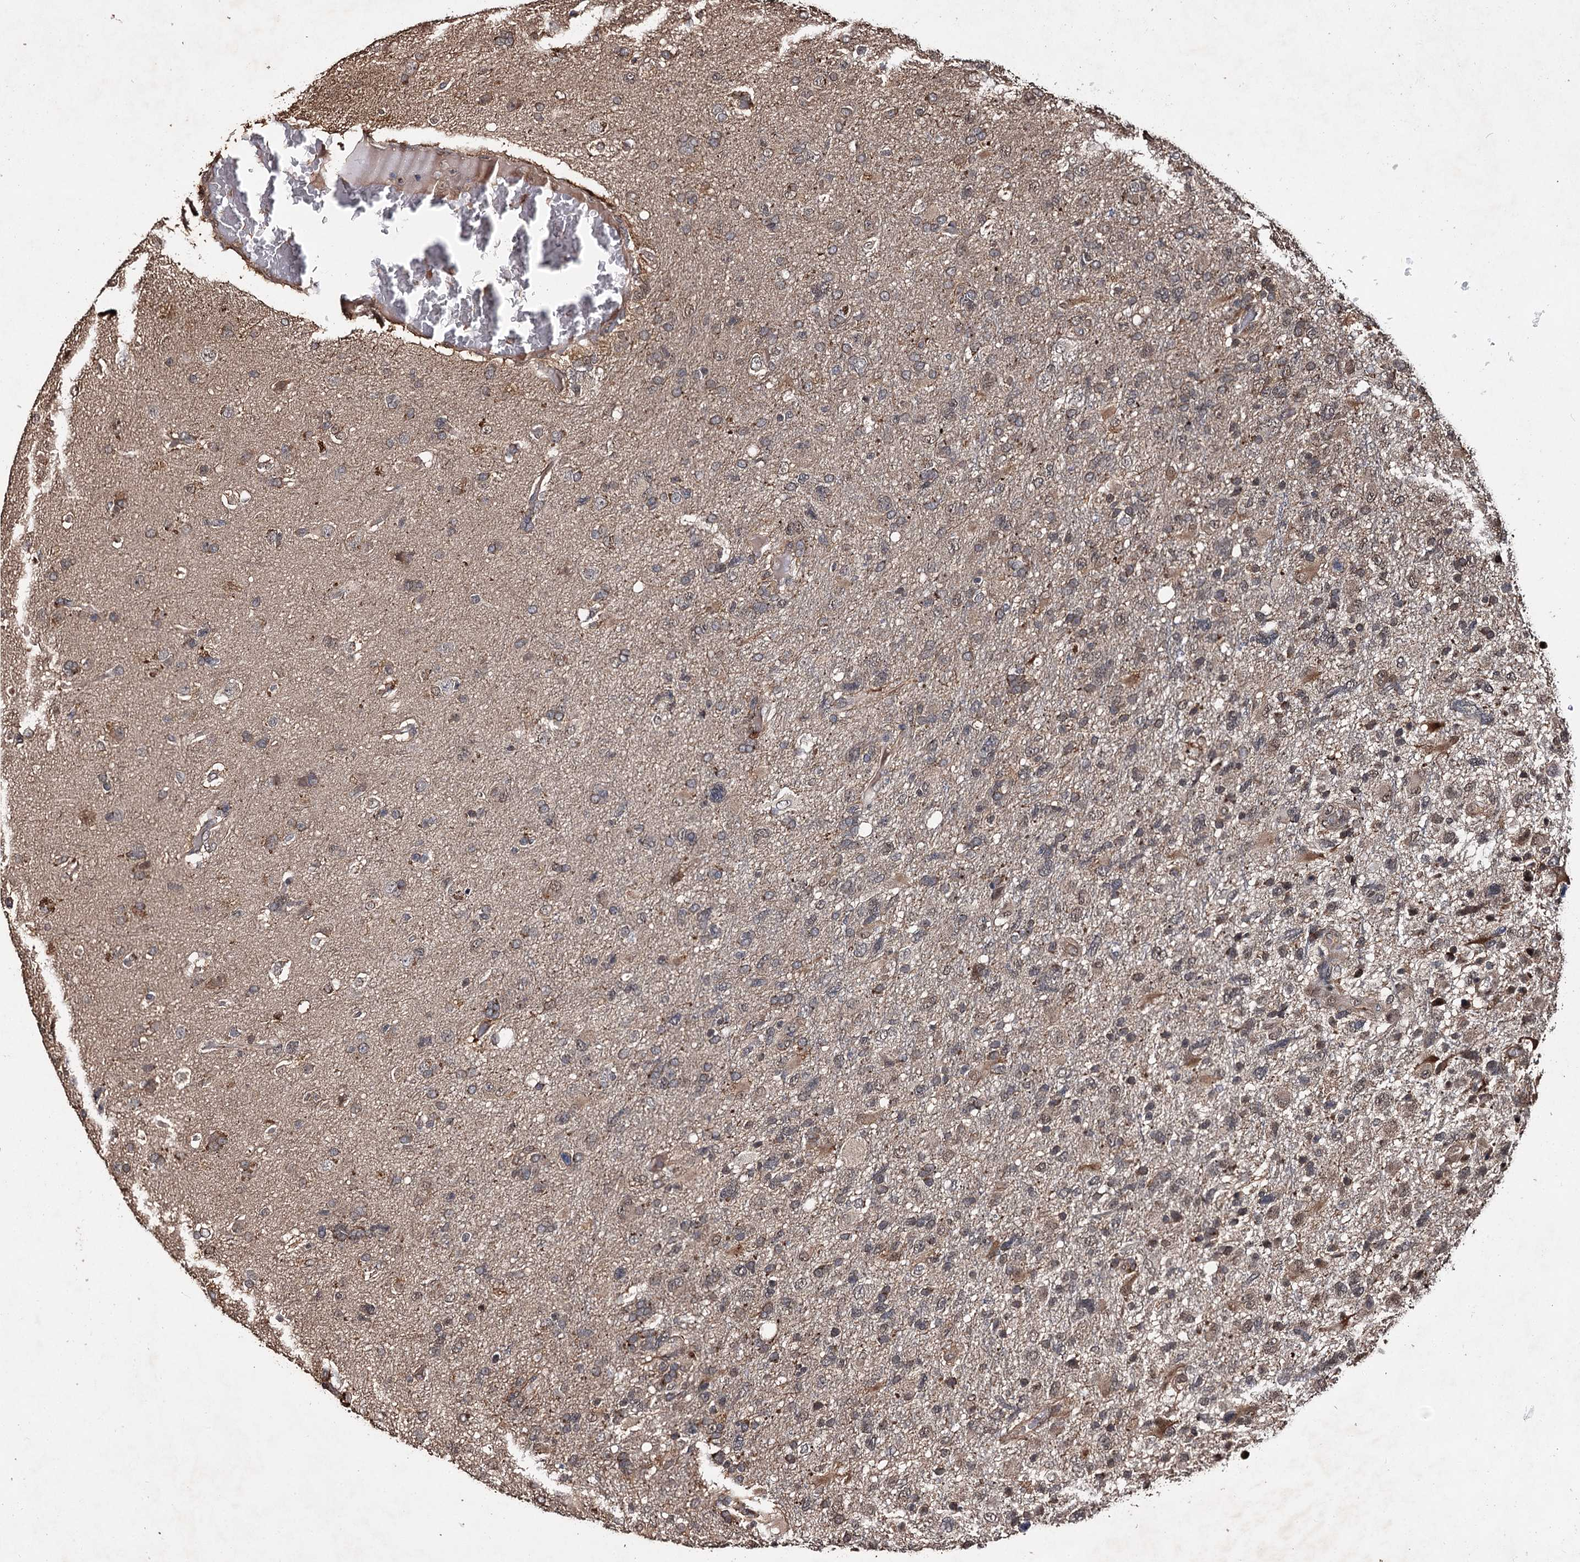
{"staining": {"intensity": "moderate", "quantity": "25%-75%", "location": "nuclear"}, "tissue": "glioma", "cell_type": "Tumor cells", "image_type": "cancer", "snomed": [{"axis": "morphology", "description": "Glioma, malignant, High grade"}, {"axis": "topography", "description": "Brain"}], "caption": "Immunohistochemistry of high-grade glioma (malignant) reveals medium levels of moderate nuclear positivity in approximately 25%-75% of tumor cells. Using DAB (3,3'-diaminobenzidine) (brown) and hematoxylin (blue) stains, captured at high magnification using brightfield microscopy.", "gene": "SLC46A3", "patient": {"sex": "male", "age": 61}}